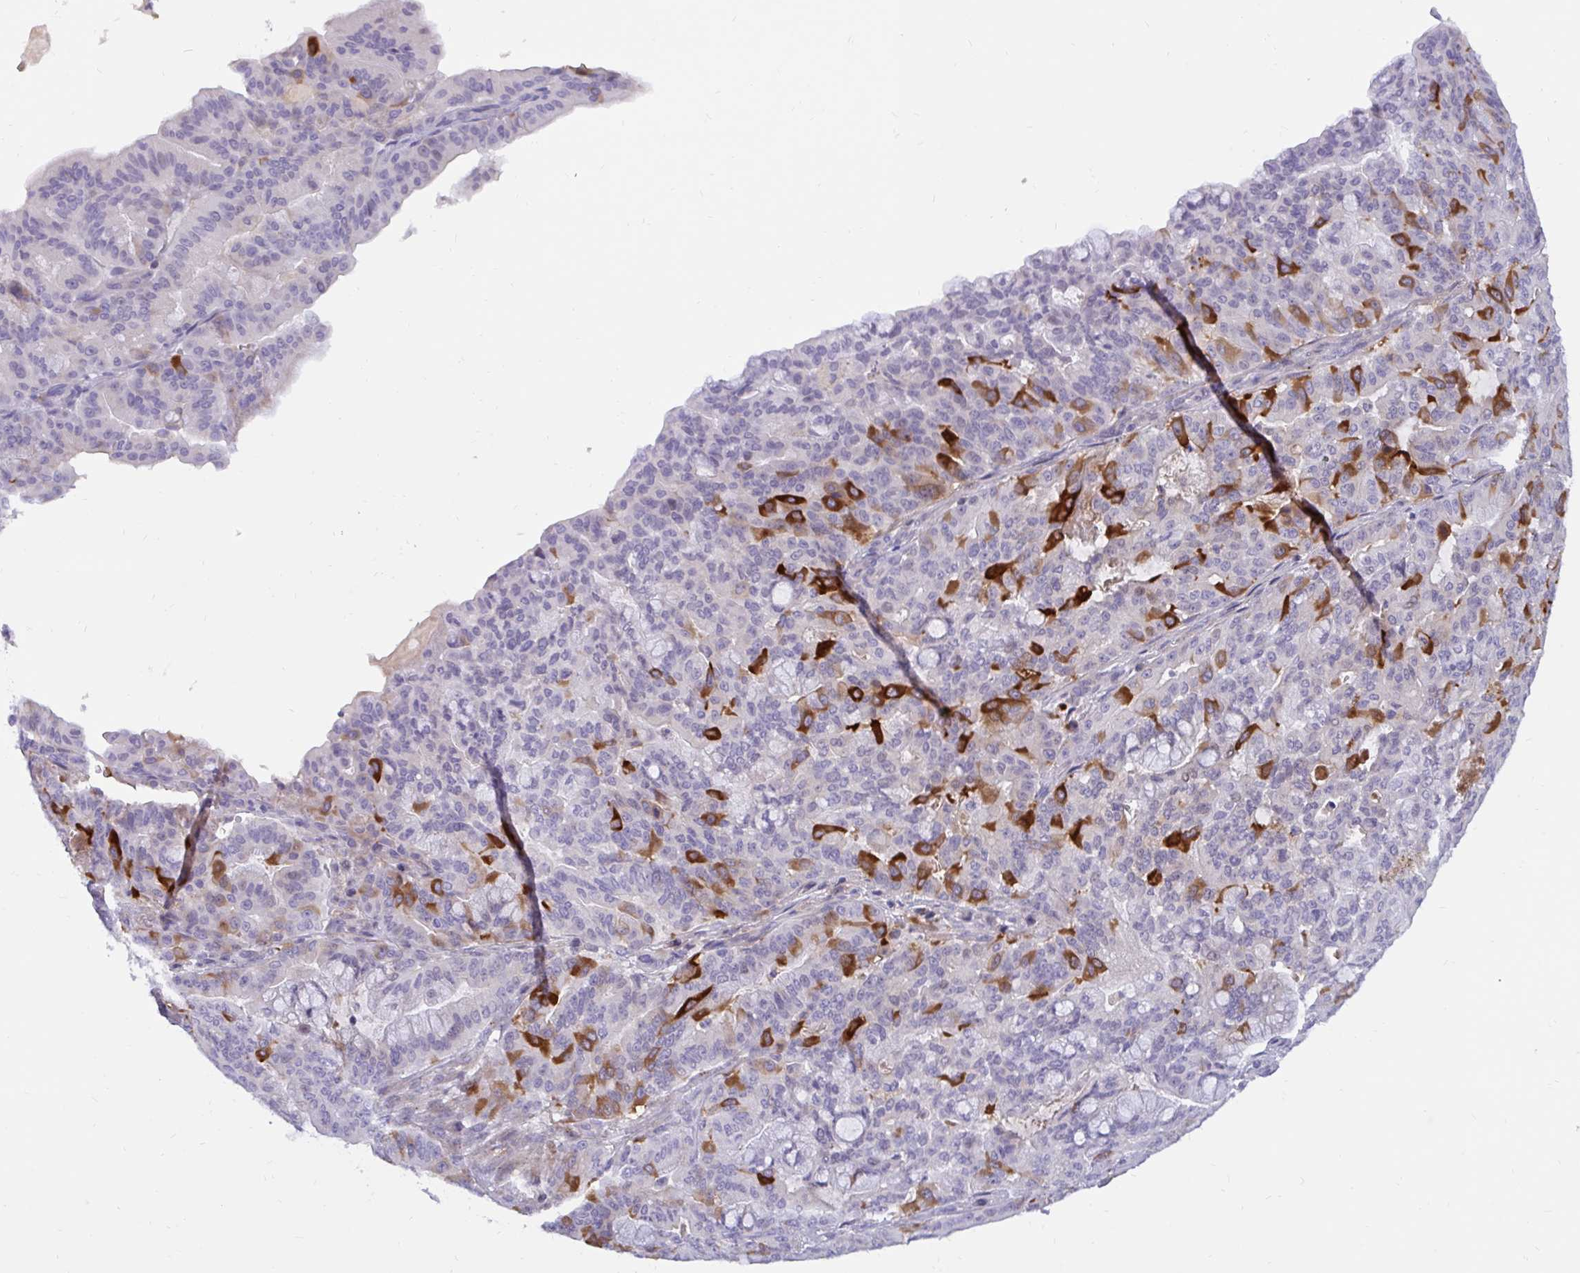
{"staining": {"intensity": "strong", "quantity": "<25%", "location": "cytoplasmic/membranous"}, "tissue": "pancreatic cancer", "cell_type": "Tumor cells", "image_type": "cancer", "snomed": [{"axis": "morphology", "description": "Adenocarcinoma, NOS"}, {"axis": "topography", "description": "Pancreas"}], "caption": "This is a histology image of immunohistochemistry staining of adenocarcinoma (pancreatic), which shows strong expression in the cytoplasmic/membranous of tumor cells.", "gene": "FAM219B", "patient": {"sex": "male", "age": 63}}